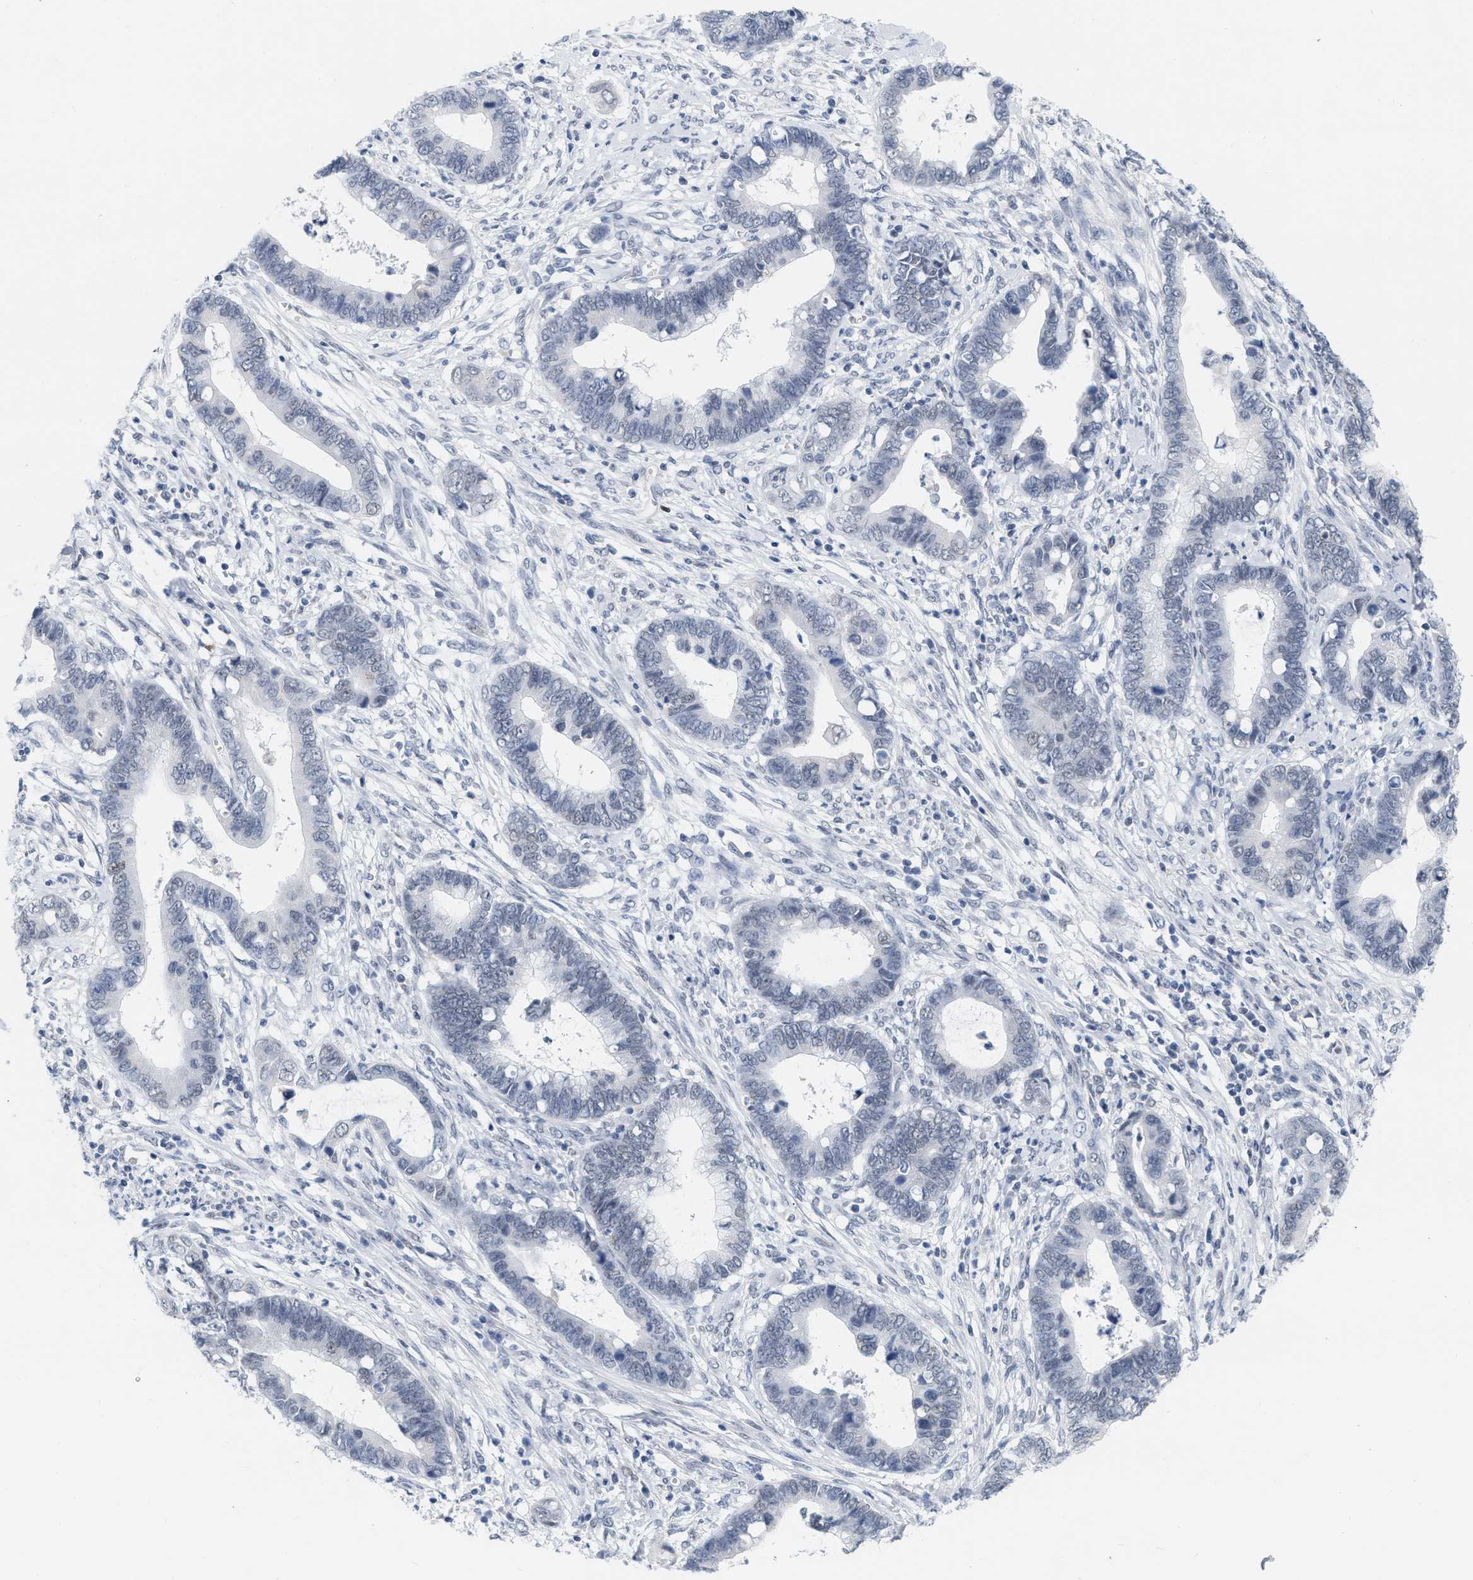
{"staining": {"intensity": "negative", "quantity": "none", "location": "none"}, "tissue": "cervical cancer", "cell_type": "Tumor cells", "image_type": "cancer", "snomed": [{"axis": "morphology", "description": "Adenocarcinoma, NOS"}, {"axis": "topography", "description": "Cervix"}], "caption": "DAB immunohistochemical staining of human cervical adenocarcinoma shows no significant staining in tumor cells.", "gene": "XIRP1", "patient": {"sex": "female", "age": 44}}